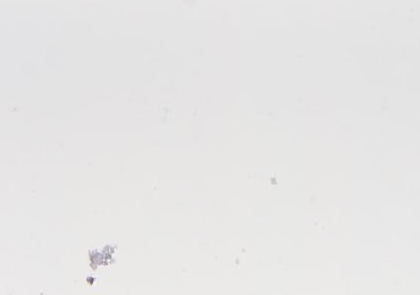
{"staining": {"intensity": "strong", "quantity": ">75%", "location": "nuclear"}, "tissue": "rectum", "cell_type": "Glandular cells", "image_type": "normal", "snomed": [{"axis": "morphology", "description": "Normal tissue, NOS"}, {"axis": "topography", "description": "Rectum"}], "caption": "Glandular cells reveal strong nuclear staining in about >75% of cells in normal rectum. (DAB (3,3'-diaminobenzidine) = brown stain, brightfield microscopy at high magnification).", "gene": "RBM39", "patient": {"sex": "male", "age": 86}}